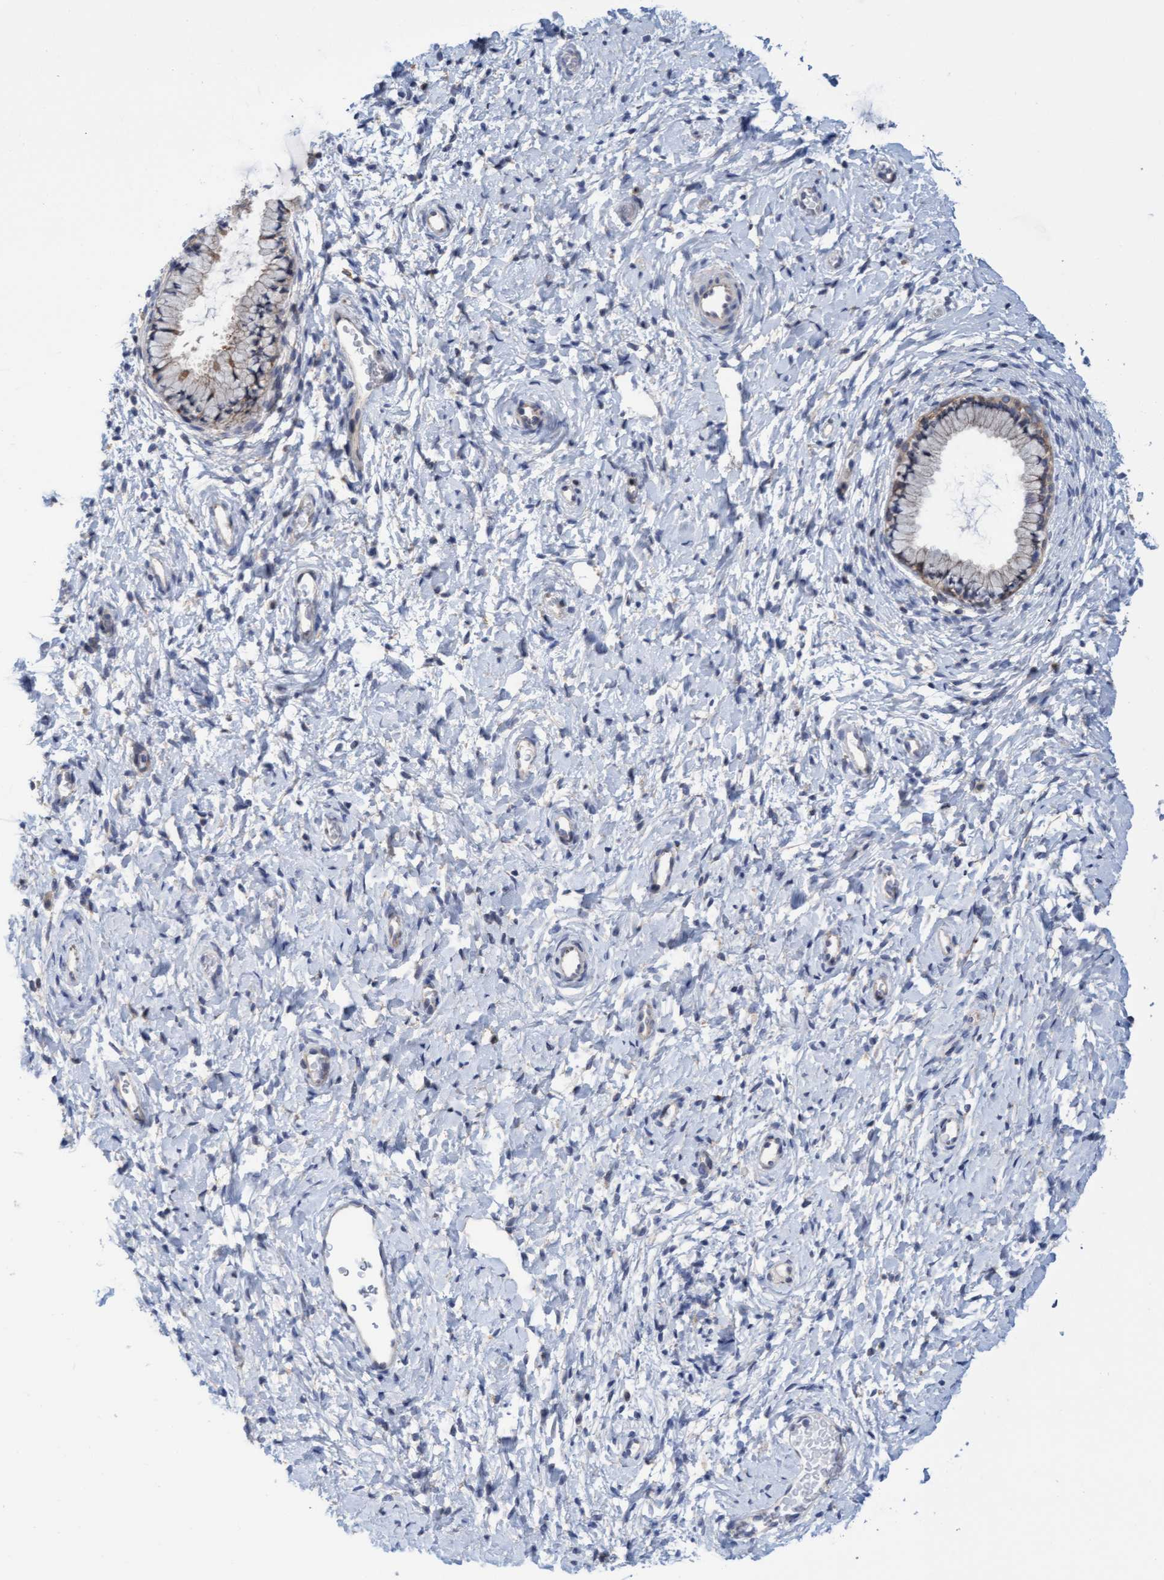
{"staining": {"intensity": "weak", "quantity": ">75%", "location": "cytoplasmic/membranous"}, "tissue": "cervix", "cell_type": "Glandular cells", "image_type": "normal", "snomed": [{"axis": "morphology", "description": "Normal tissue, NOS"}, {"axis": "topography", "description": "Cervix"}], "caption": "Immunohistochemistry (IHC) photomicrograph of normal cervix: cervix stained using immunohistochemistry (IHC) reveals low levels of weak protein expression localized specifically in the cytoplasmic/membranous of glandular cells, appearing as a cytoplasmic/membranous brown color.", "gene": "MMP8", "patient": {"sex": "female", "age": 72}}